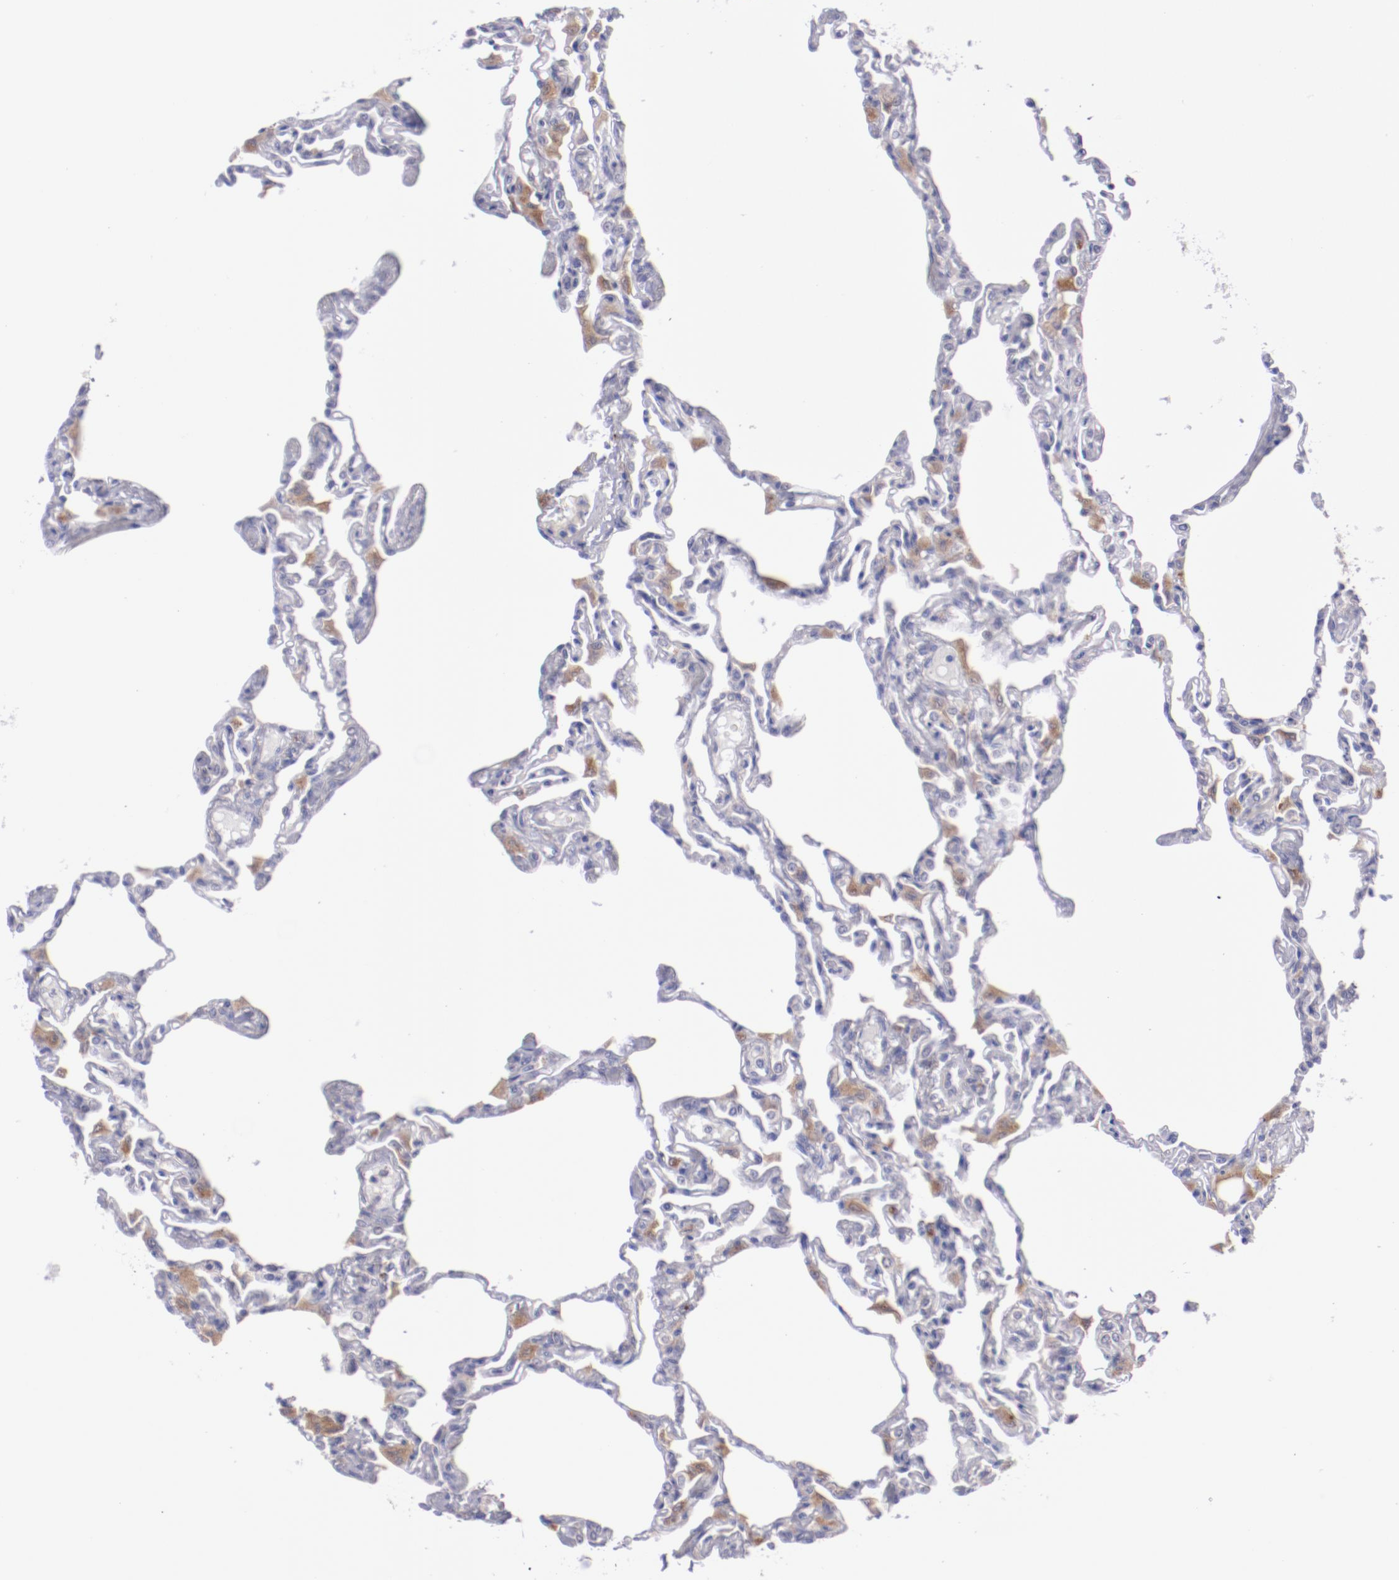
{"staining": {"intensity": "negative", "quantity": "none", "location": "none"}, "tissue": "lung", "cell_type": "Alveolar cells", "image_type": "normal", "snomed": [{"axis": "morphology", "description": "Normal tissue, NOS"}, {"axis": "topography", "description": "Lung"}], "caption": "DAB immunohistochemical staining of benign human lung demonstrates no significant positivity in alveolar cells.", "gene": "TRAF3", "patient": {"sex": "female", "age": 49}}